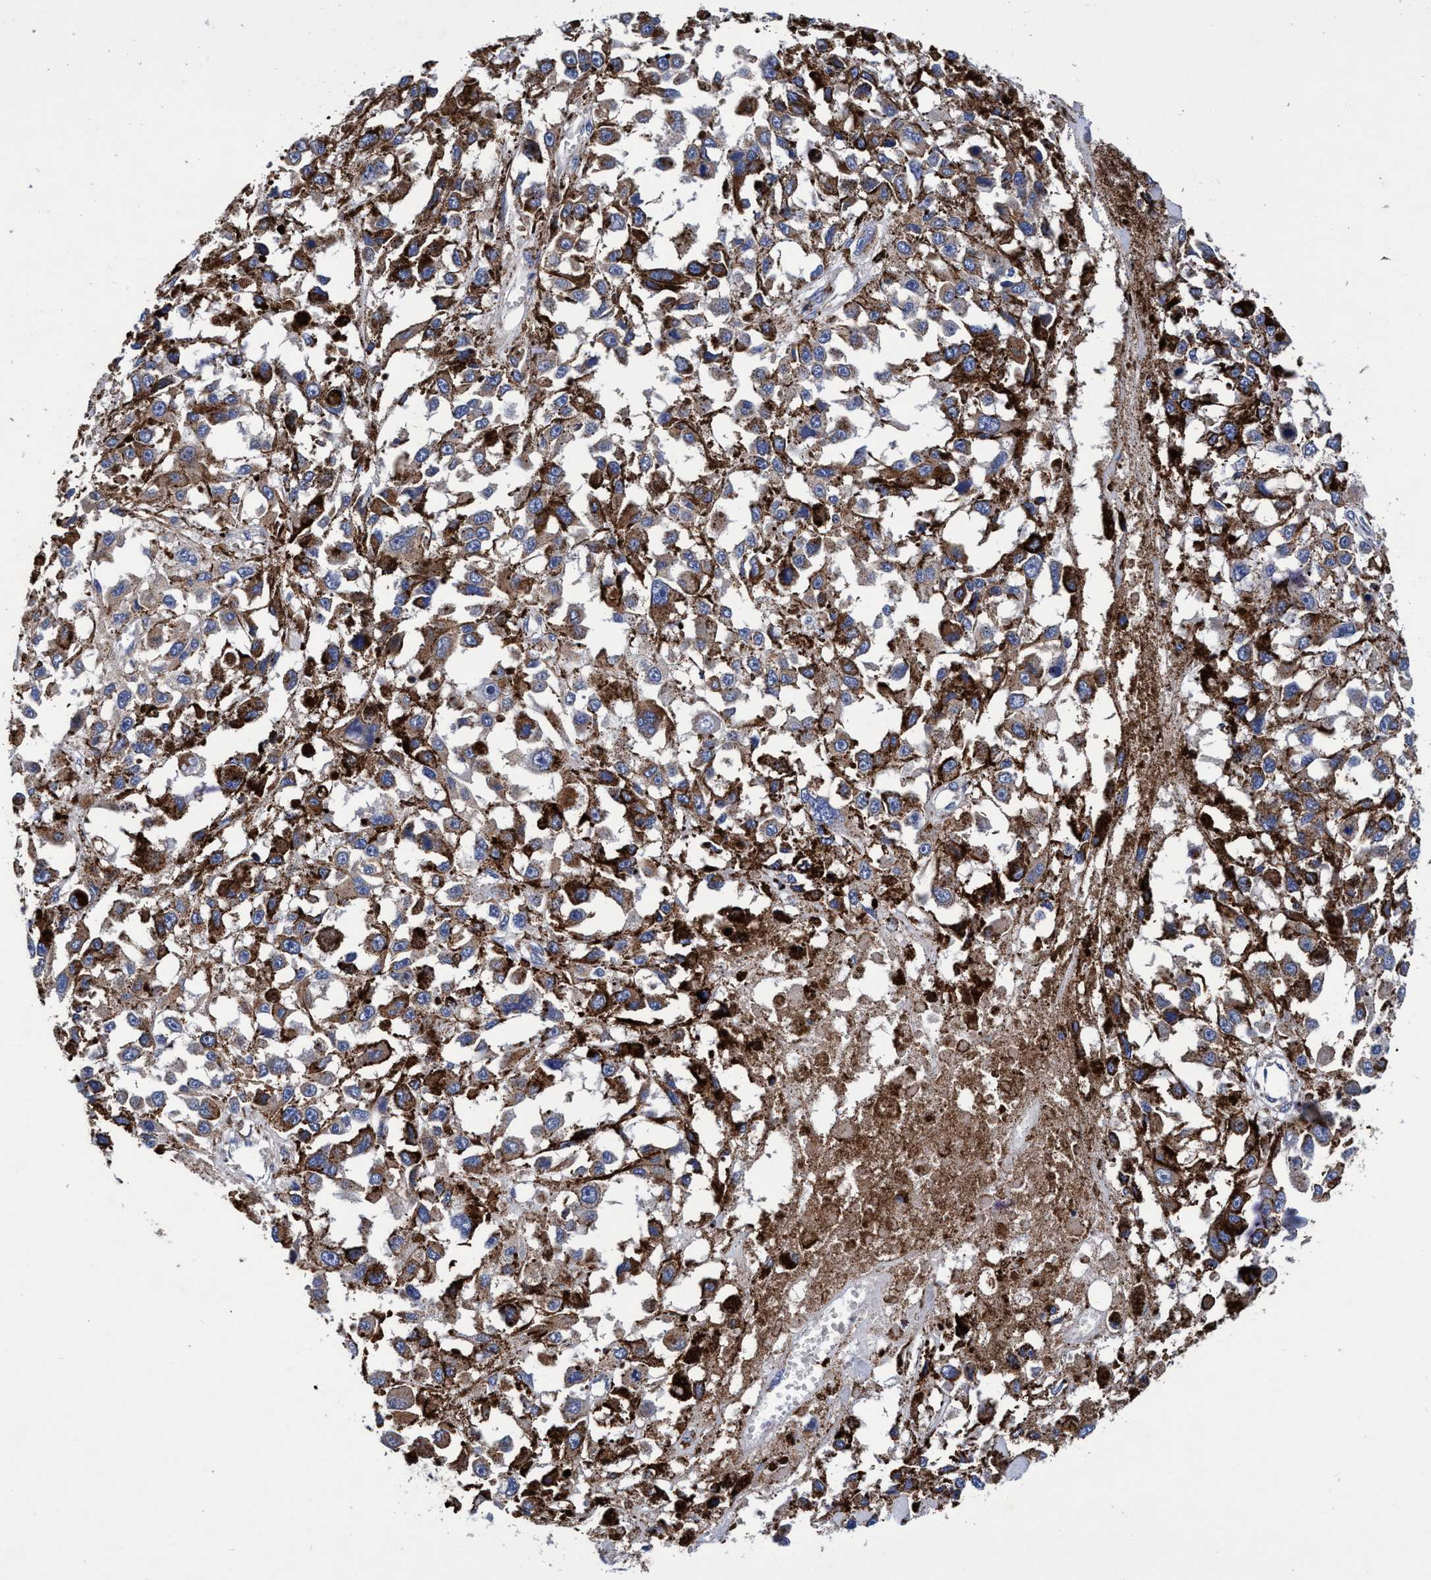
{"staining": {"intensity": "moderate", "quantity": ">75%", "location": "cytoplasmic/membranous"}, "tissue": "melanoma", "cell_type": "Tumor cells", "image_type": "cancer", "snomed": [{"axis": "morphology", "description": "Malignant melanoma, Metastatic site"}, {"axis": "topography", "description": "Lymph node"}], "caption": "Tumor cells show medium levels of moderate cytoplasmic/membranous staining in about >75% of cells in malignant melanoma (metastatic site). The staining was performed using DAB (3,3'-diaminobenzidine), with brown indicating positive protein expression. Nuclei are stained blue with hematoxylin.", "gene": "RNF208", "patient": {"sex": "male", "age": 59}}